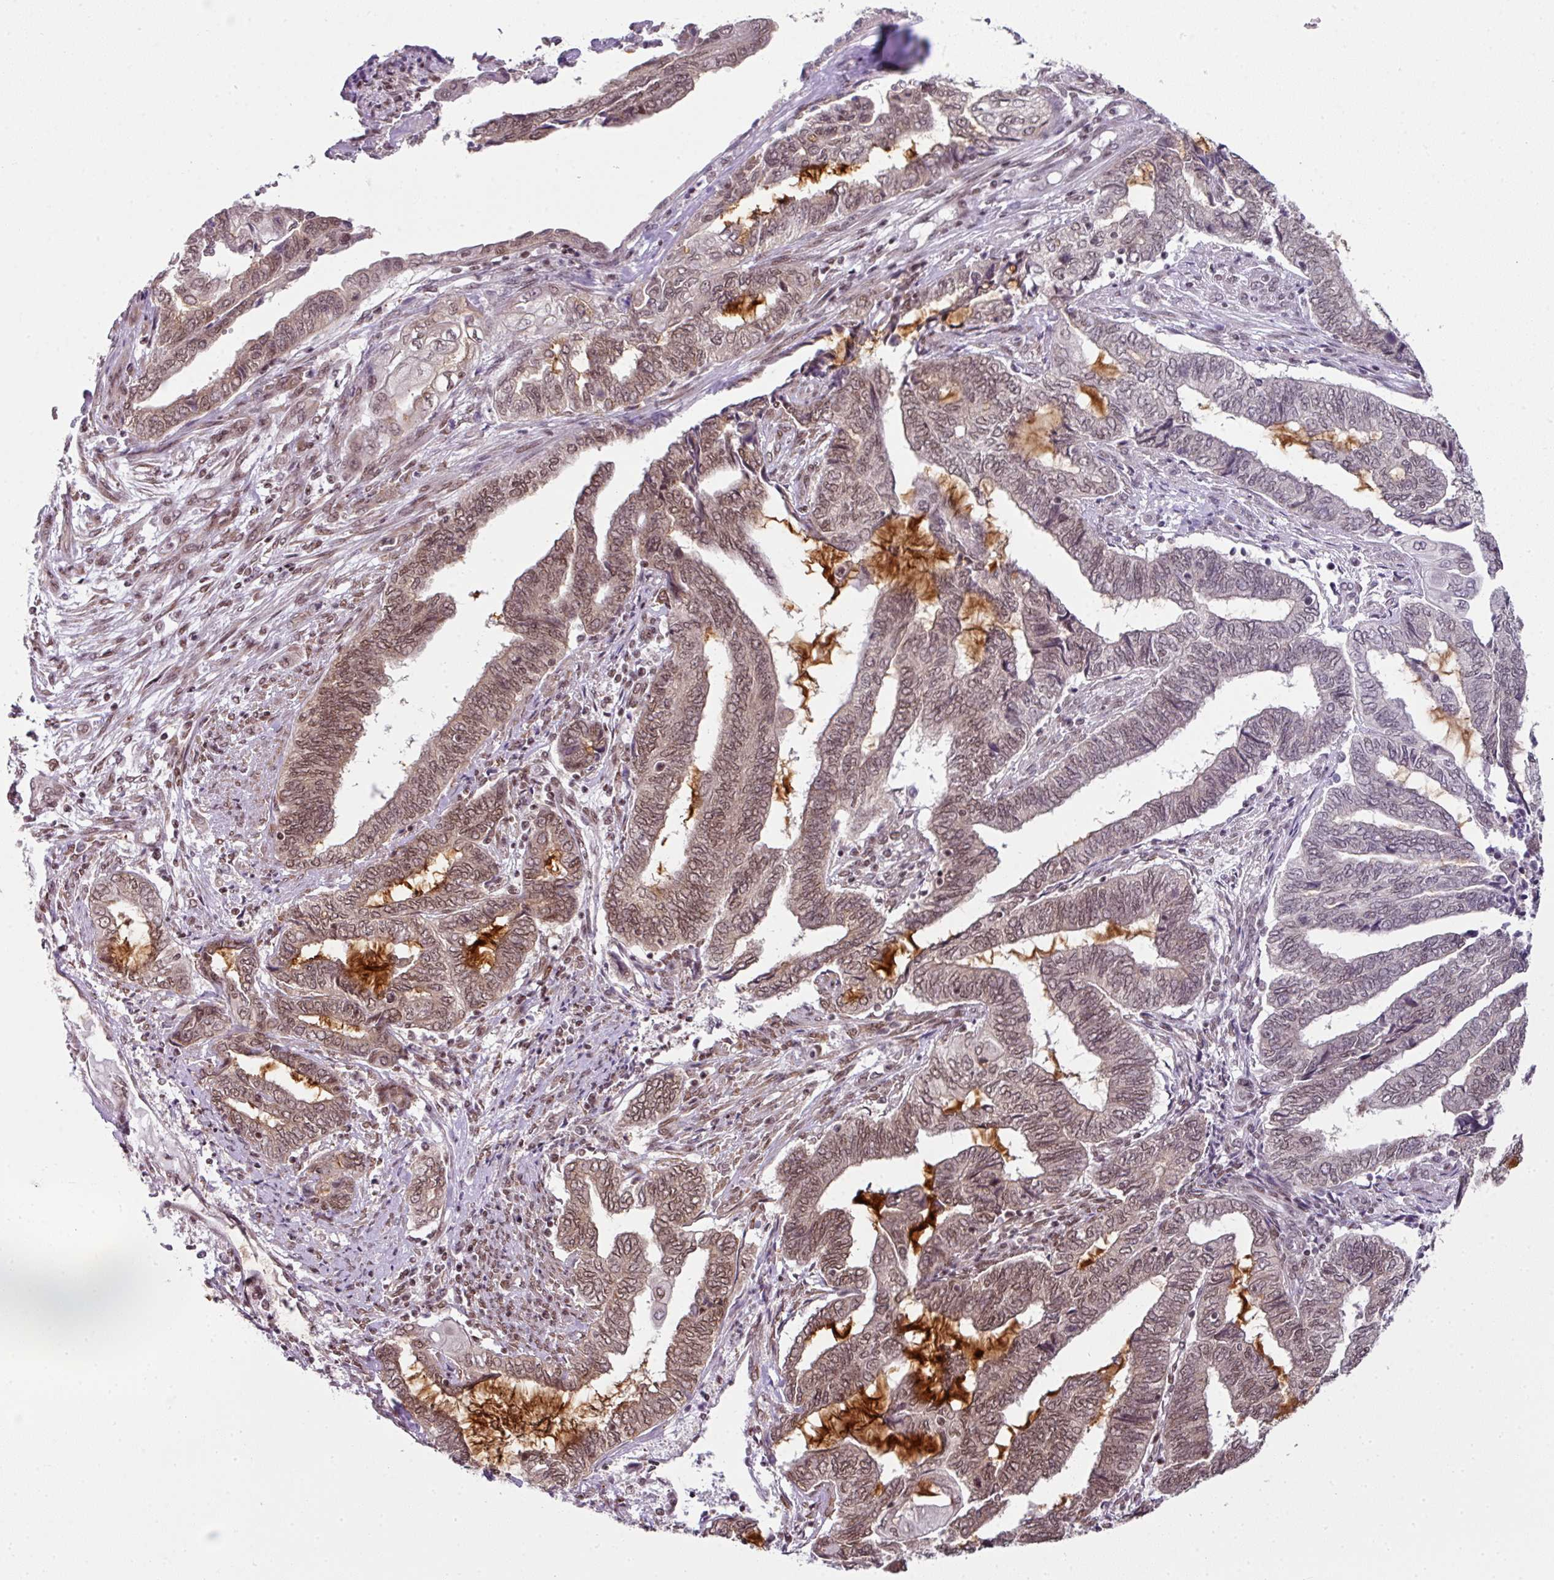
{"staining": {"intensity": "moderate", "quantity": "25%-75%", "location": "nuclear"}, "tissue": "endometrial cancer", "cell_type": "Tumor cells", "image_type": "cancer", "snomed": [{"axis": "morphology", "description": "Adenocarcinoma, NOS"}, {"axis": "topography", "description": "Uterus"}, {"axis": "topography", "description": "Endometrium"}], "caption": "This photomicrograph exhibits IHC staining of human endometrial cancer (adenocarcinoma), with medium moderate nuclear staining in approximately 25%-75% of tumor cells.", "gene": "NFYA", "patient": {"sex": "female", "age": 70}}